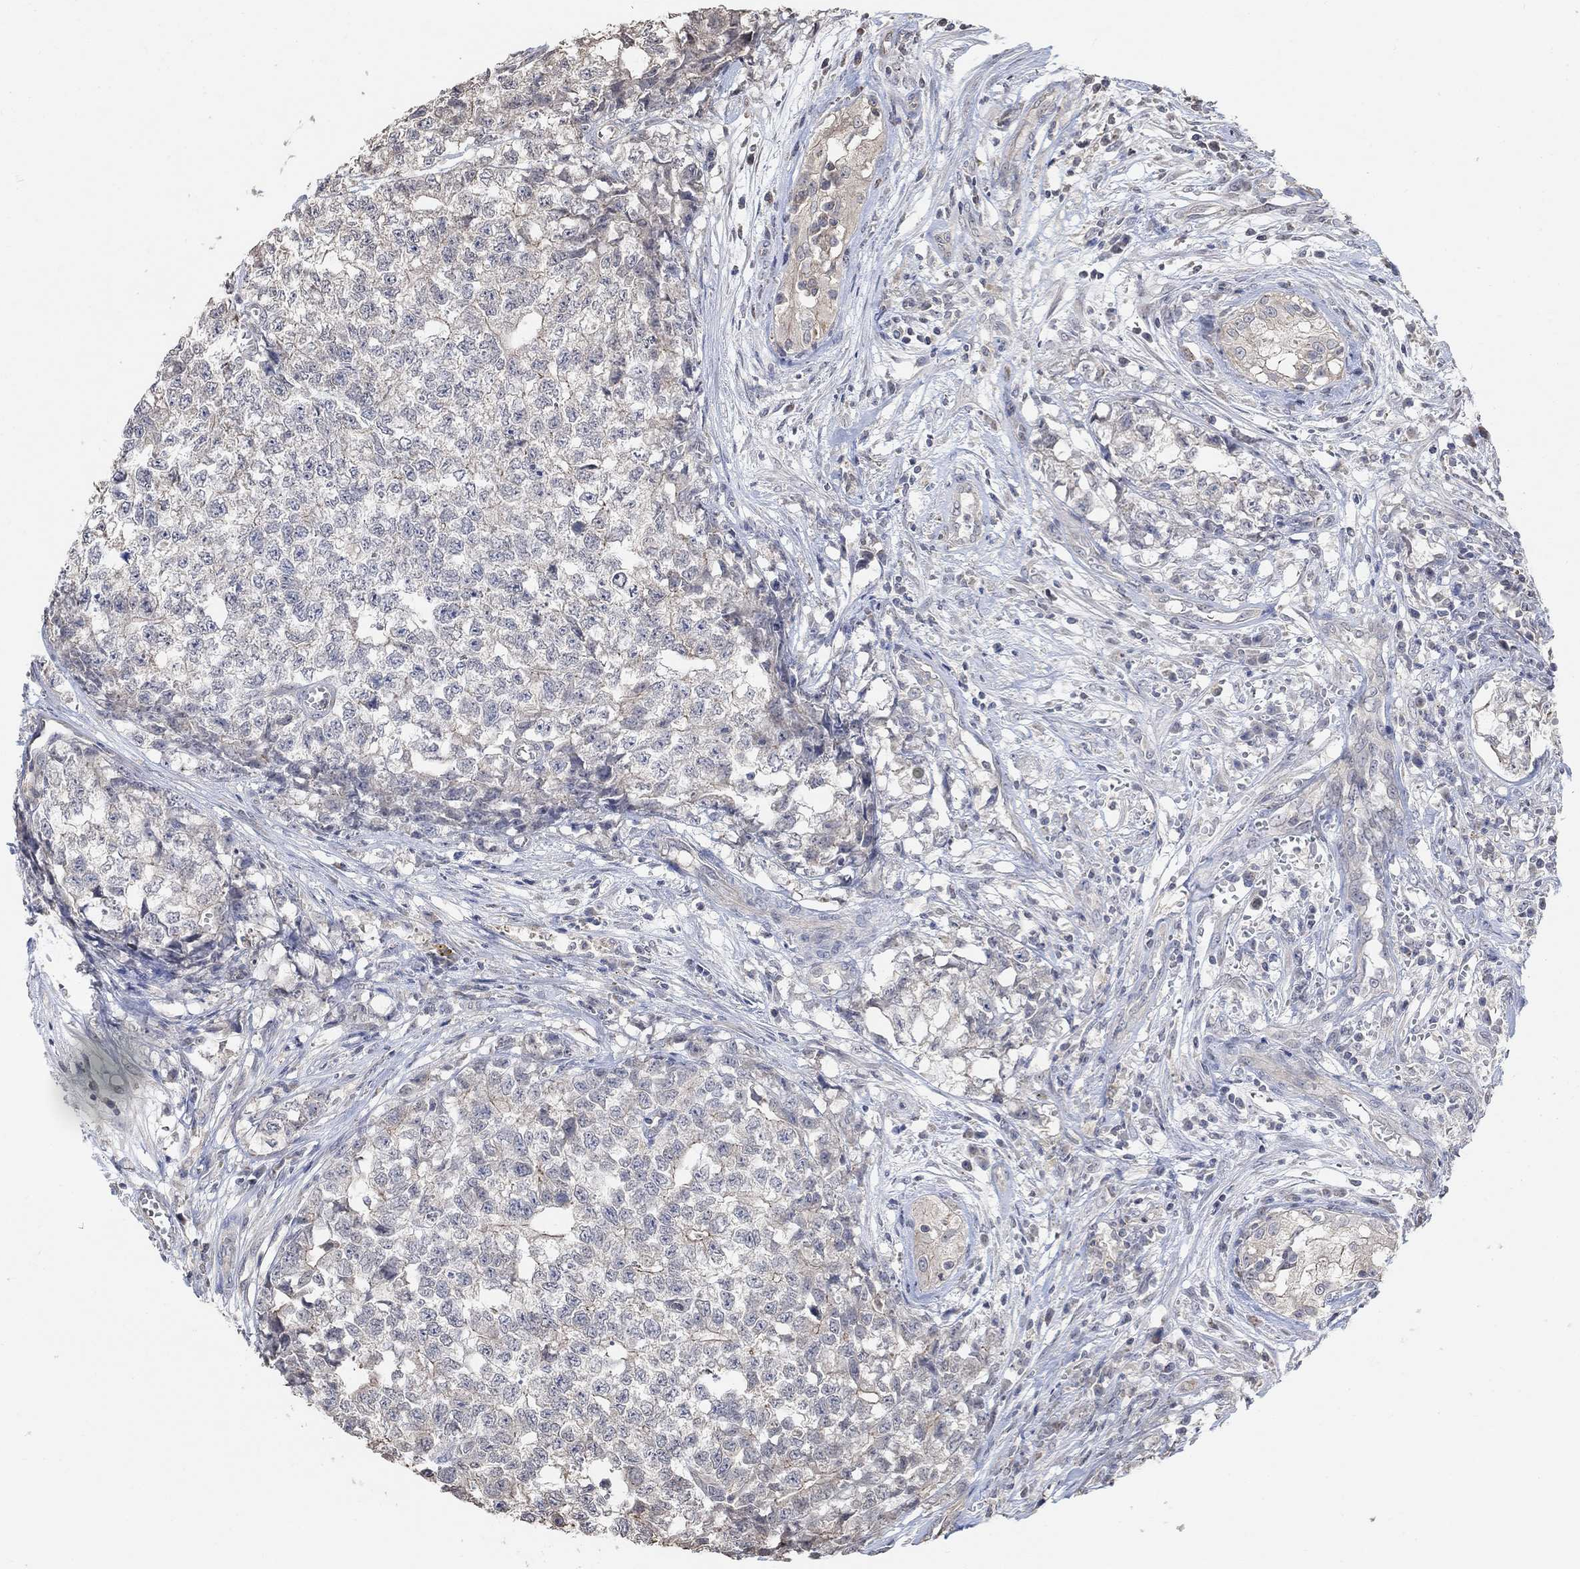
{"staining": {"intensity": "strong", "quantity": "<25%", "location": "cytoplasmic/membranous"}, "tissue": "testis cancer", "cell_type": "Tumor cells", "image_type": "cancer", "snomed": [{"axis": "morphology", "description": "Seminoma, NOS"}, {"axis": "morphology", "description": "Carcinoma, Embryonal, NOS"}, {"axis": "topography", "description": "Testis"}], "caption": "Strong cytoplasmic/membranous protein expression is appreciated in approximately <25% of tumor cells in testis cancer.", "gene": "UNC5B", "patient": {"sex": "male", "age": 22}}